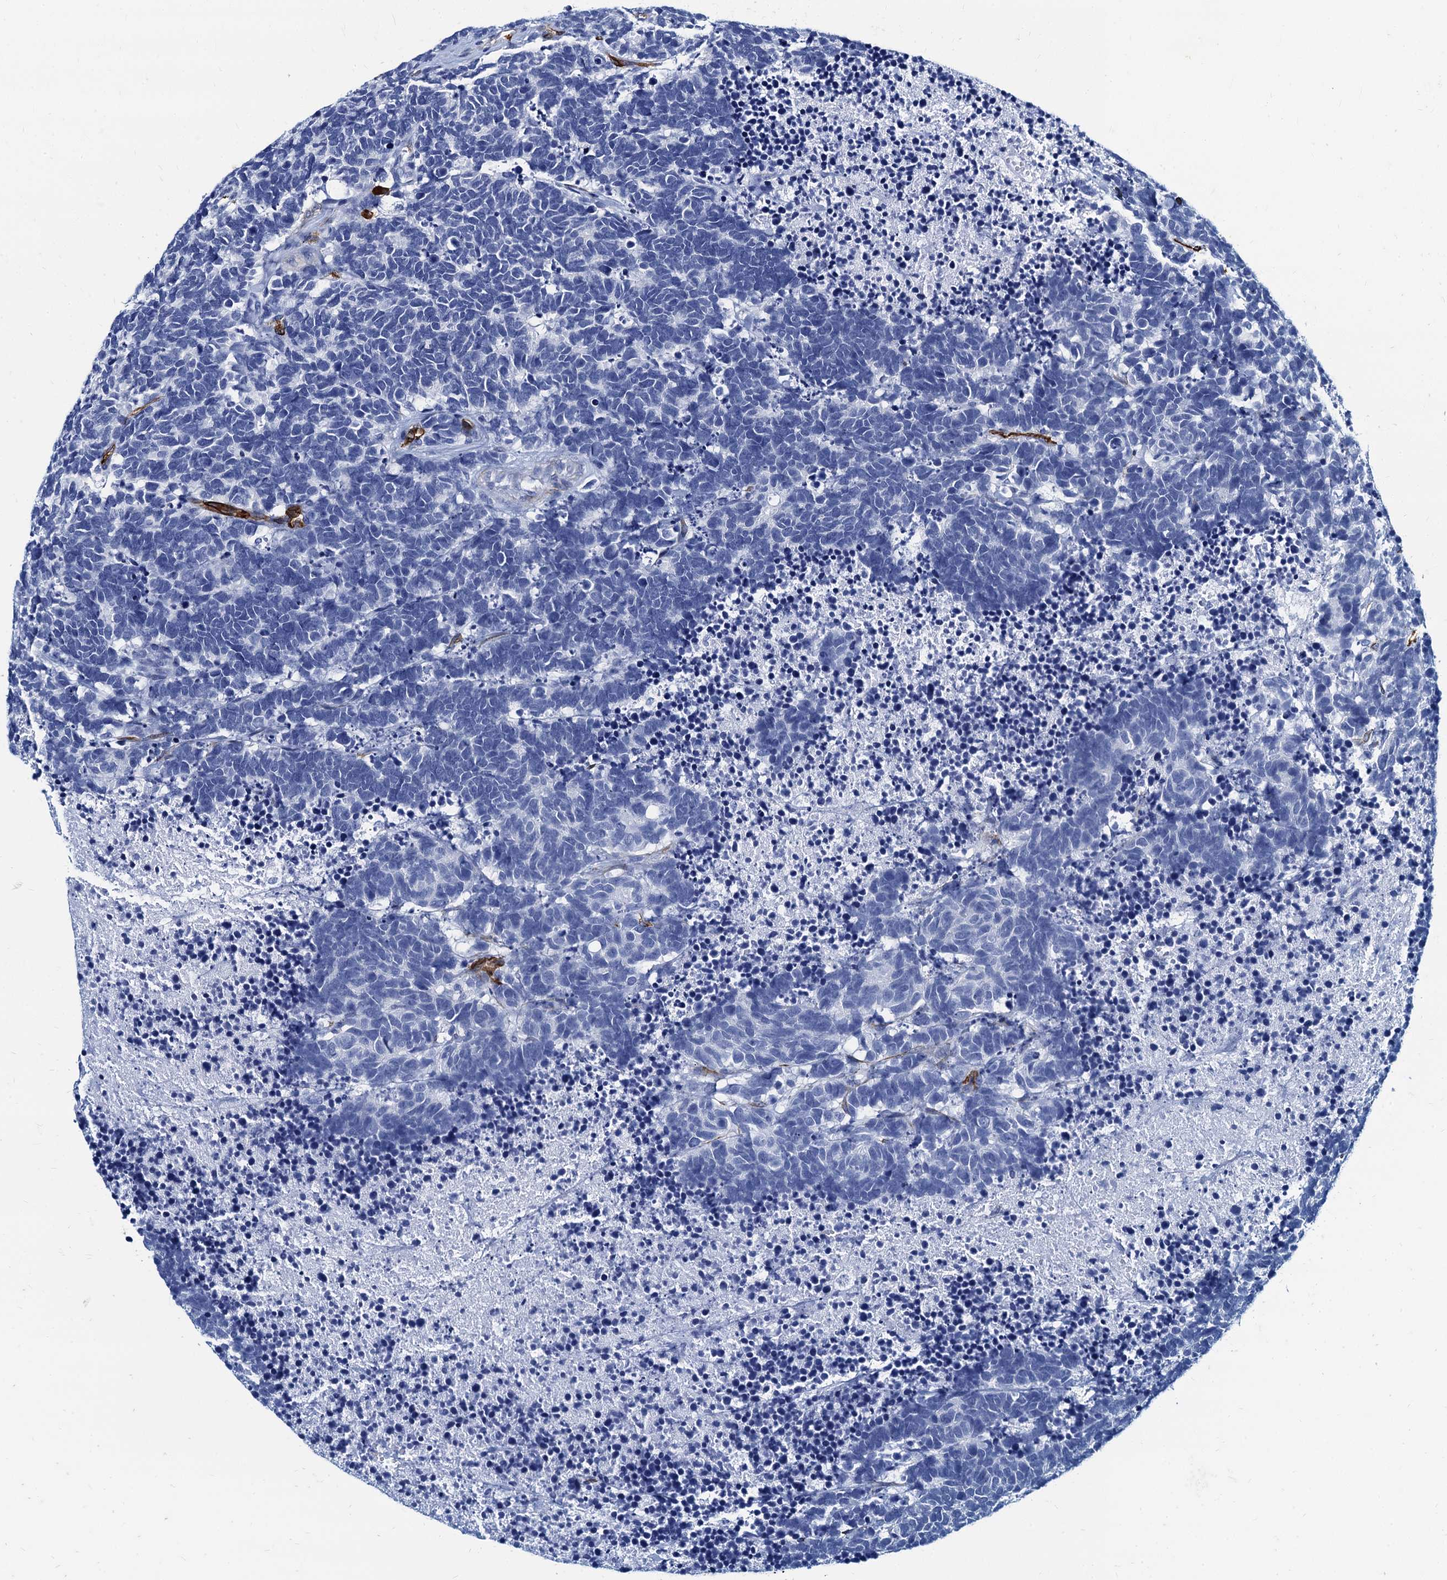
{"staining": {"intensity": "negative", "quantity": "none", "location": "none"}, "tissue": "carcinoid", "cell_type": "Tumor cells", "image_type": "cancer", "snomed": [{"axis": "morphology", "description": "Carcinoma, NOS"}, {"axis": "morphology", "description": "Carcinoid, malignant, NOS"}, {"axis": "topography", "description": "Urinary bladder"}], "caption": "Tumor cells are negative for brown protein staining in malignant carcinoid. (DAB immunohistochemistry (IHC) with hematoxylin counter stain).", "gene": "CAVIN2", "patient": {"sex": "male", "age": 57}}